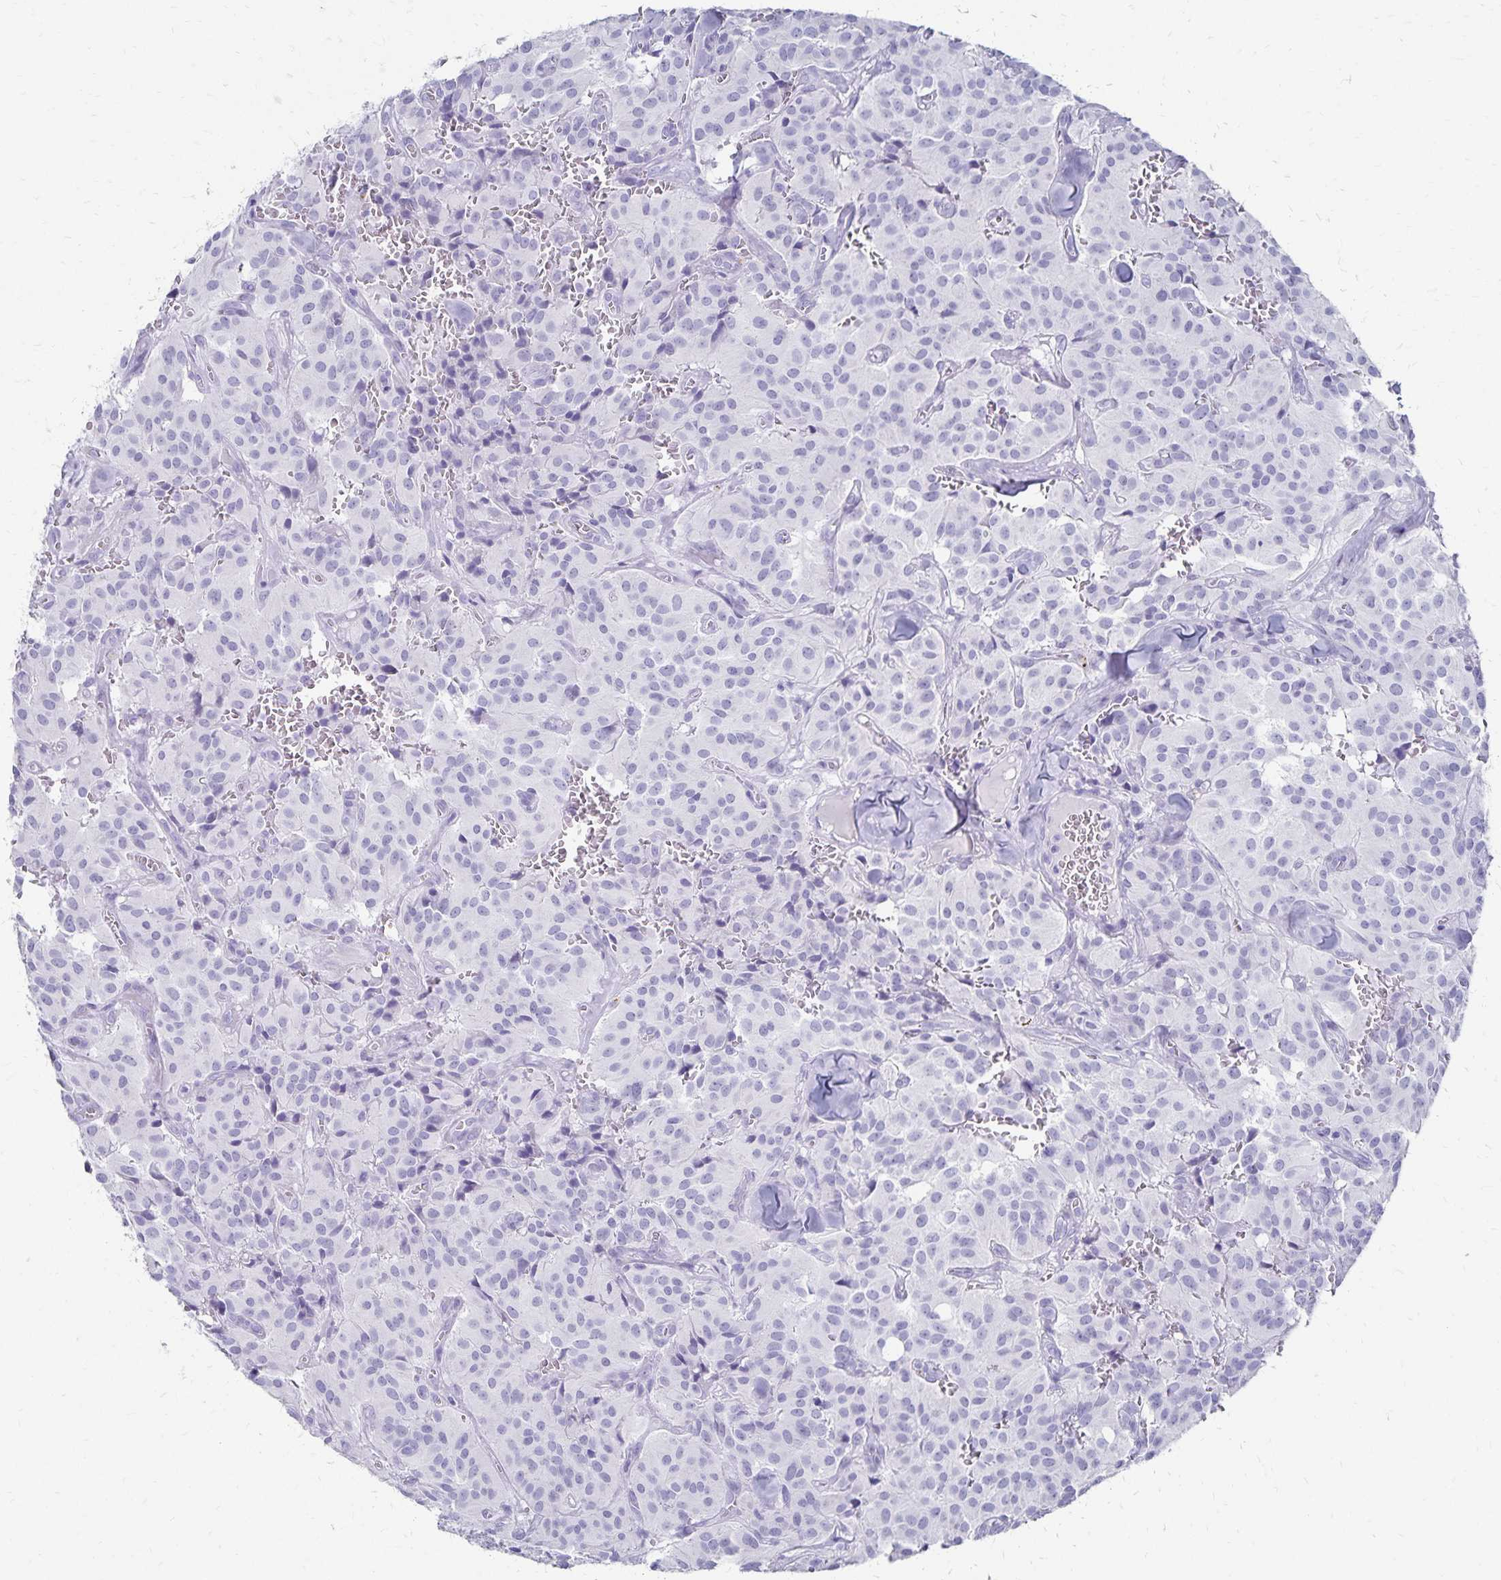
{"staining": {"intensity": "negative", "quantity": "none", "location": "none"}, "tissue": "glioma", "cell_type": "Tumor cells", "image_type": "cancer", "snomed": [{"axis": "morphology", "description": "Glioma, malignant, Low grade"}, {"axis": "topography", "description": "Brain"}], "caption": "DAB immunohistochemical staining of human glioma exhibits no significant expression in tumor cells.", "gene": "GIP", "patient": {"sex": "male", "age": 42}}